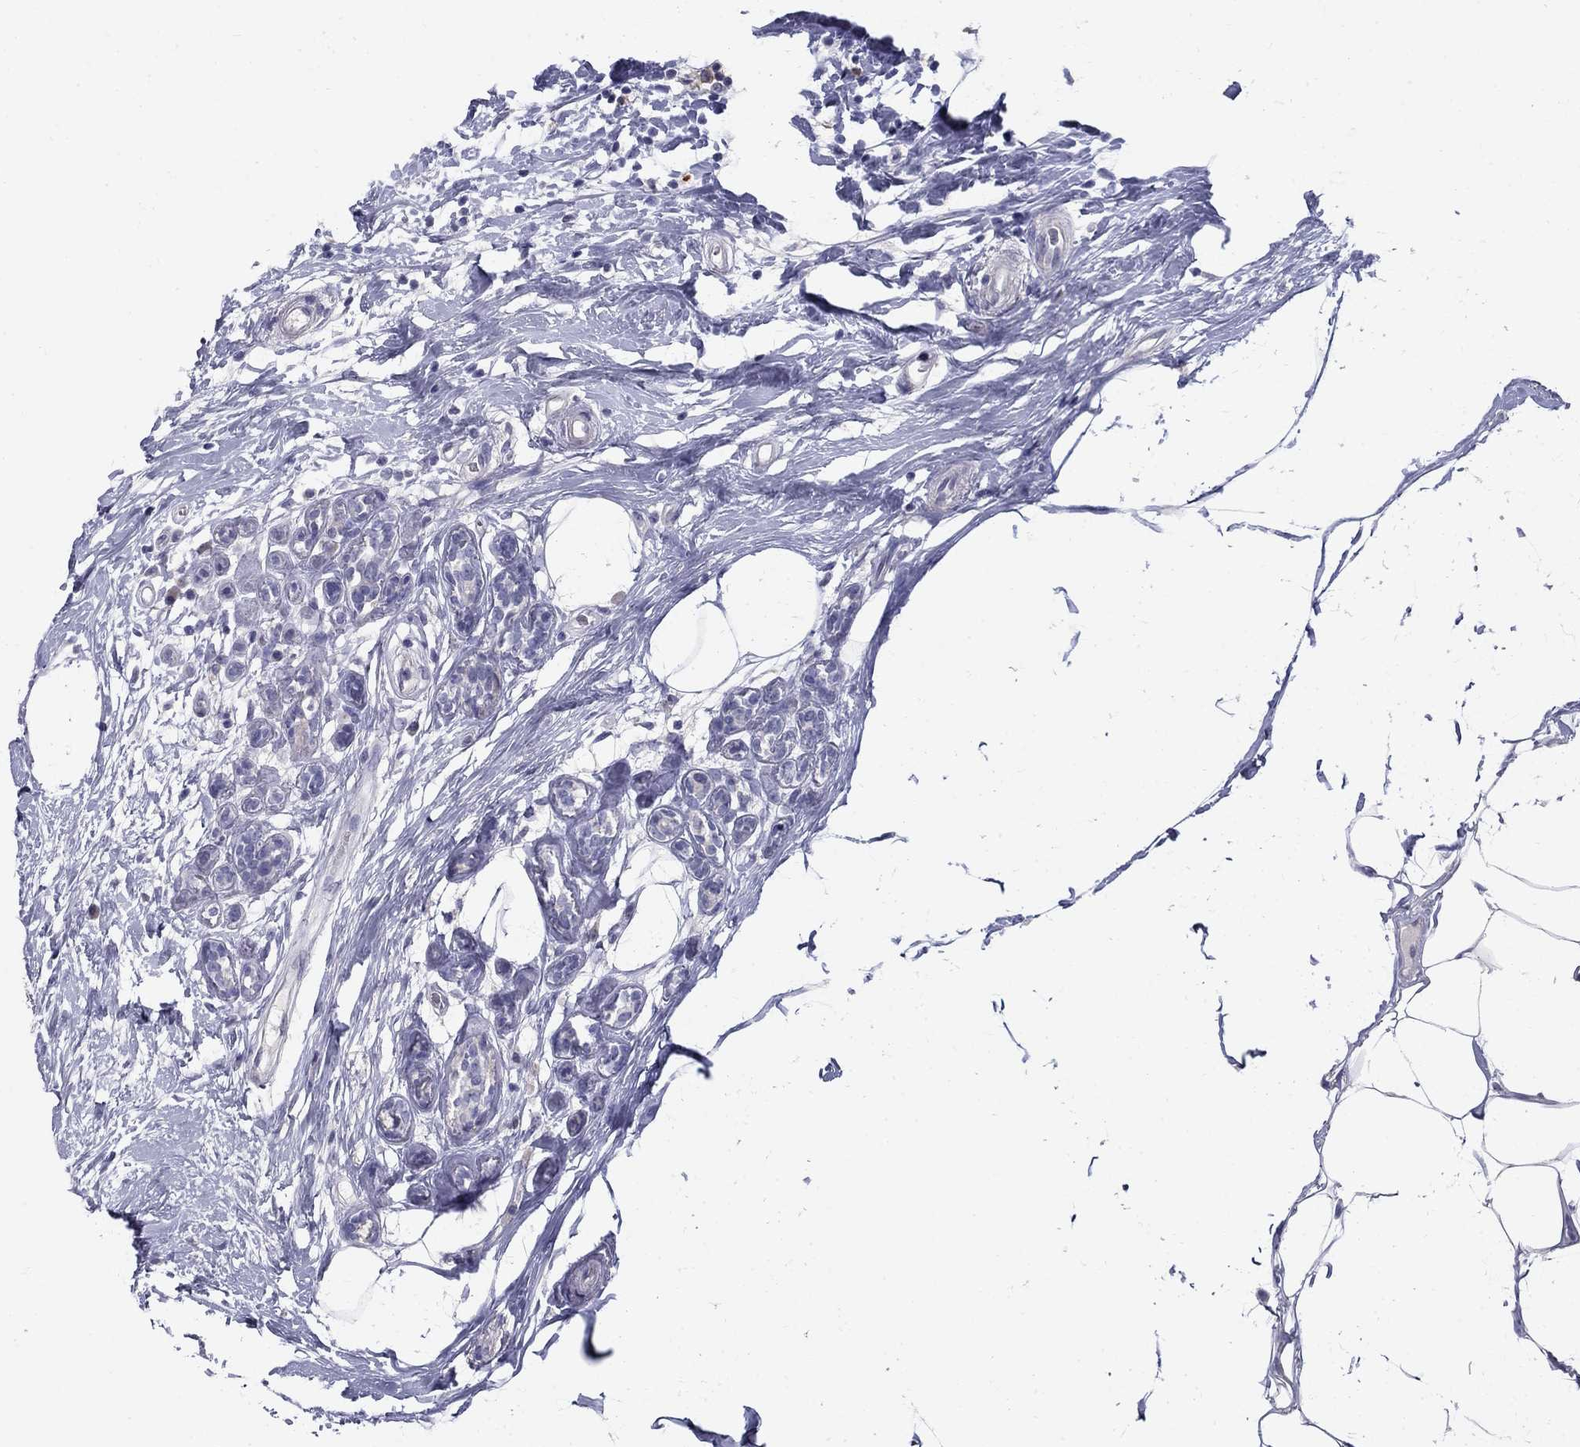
{"staining": {"intensity": "negative", "quantity": "none", "location": "none"}, "tissue": "breast cancer", "cell_type": "Tumor cells", "image_type": "cancer", "snomed": [{"axis": "morphology", "description": "Duct carcinoma"}, {"axis": "topography", "description": "Breast"}], "caption": "High power microscopy image of an immunohistochemistry histopathology image of breast cancer (infiltrating ductal carcinoma), revealing no significant staining in tumor cells.", "gene": "TP53TG5", "patient": {"sex": "female", "age": 45}}